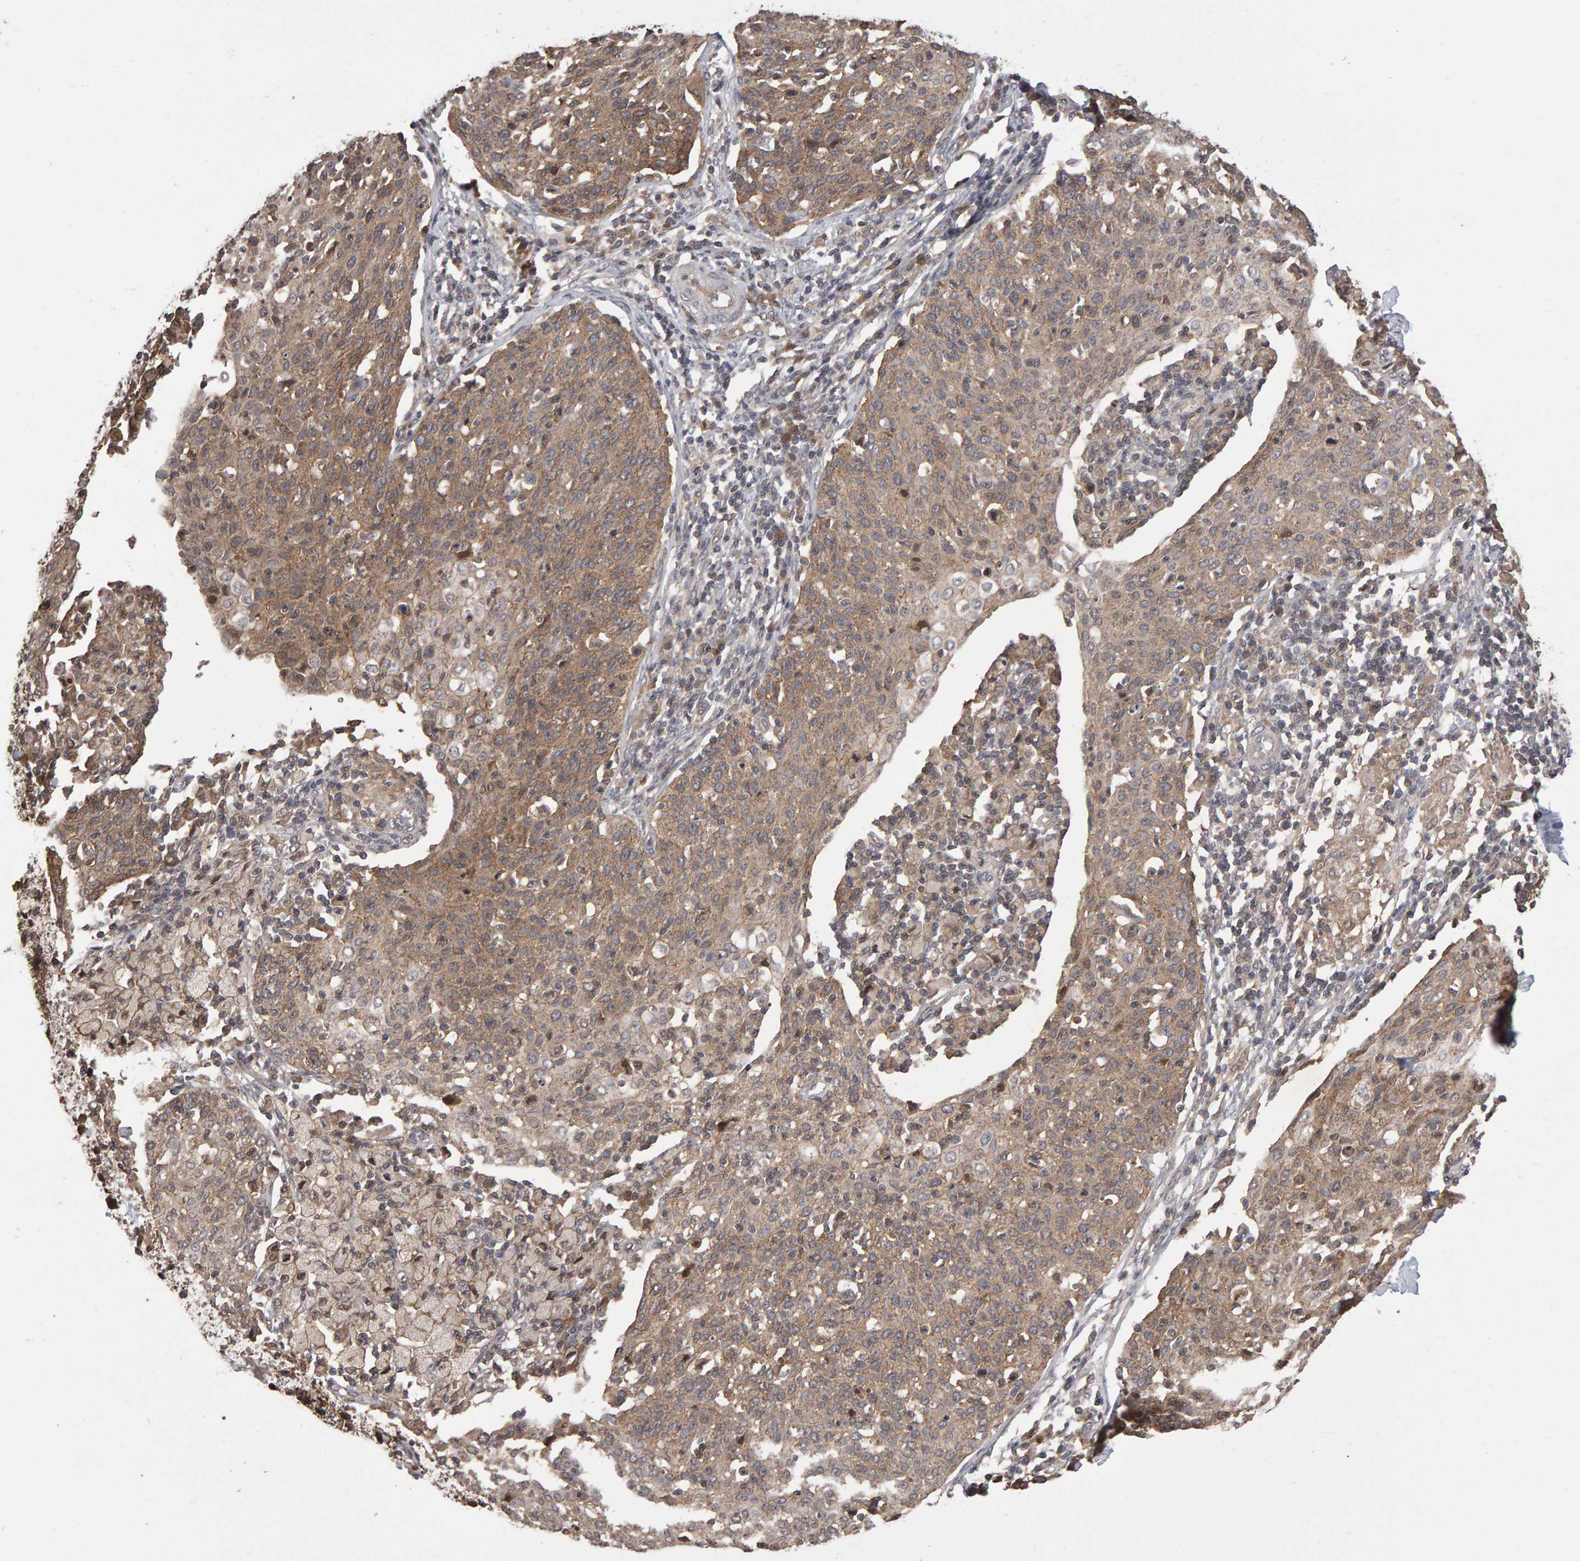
{"staining": {"intensity": "moderate", "quantity": ">75%", "location": "cytoplasmic/membranous"}, "tissue": "cervical cancer", "cell_type": "Tumor cells", "image_type": "cancer", "snomed": [{"axis": "morphology", "description": "Squamous cell carcinoma, NOS"}, {"axis": "topography", "description": "Cervix"}], "caption": "An immunohistochemistry image of neoplastic tissue is shown. Protein staining in brown highlights moderate cytoplasmic/membranous positivity in cervical cancer (squamous cell carcinoma) within tumor cells.", "gene": "SCRIB", "patient": {"sex": "female", "age": 38}}